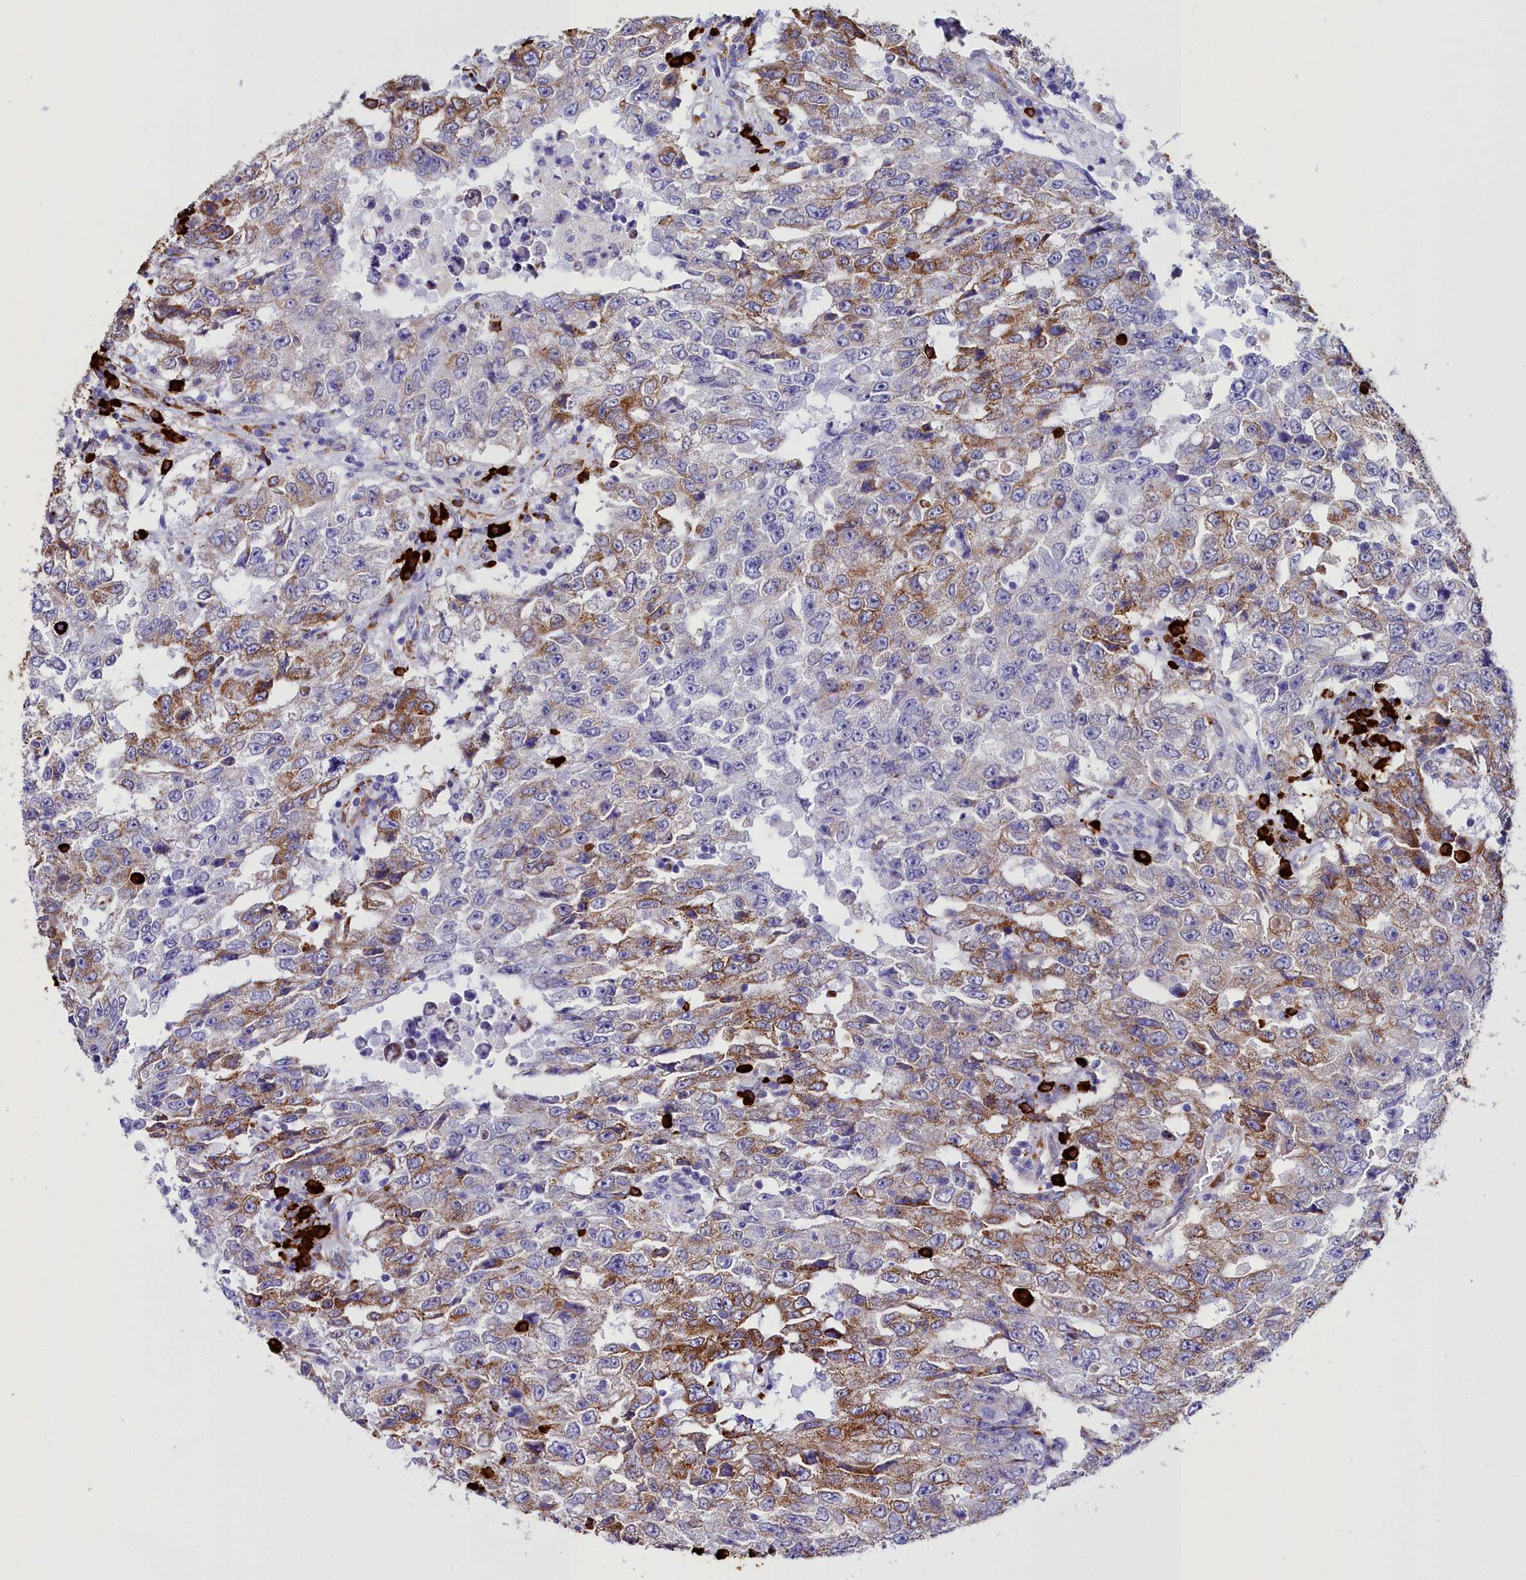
{"staining": {"intensity": "moderate", "quantity": "25%-75%", "location": "cytoplasmic/membranous"}, "tissue": "testis cancer", "cell_type": "Tumor cells", "image_type": "cancer", "snomed": [{"axis": "morphology", "description": "Carcinoma, Embryonal, NOS"}, {"axis": "topography", "description": "Testis"}], "caption": "Immunohistochemistry (IHC) of human testis cancer (embryonal carcinoma) reveals medium levels of moderate cytoplasmic/membranous expression in about 25%-75% of tumor cells.", "gene": "TXNDC5", "patient": {"sex": "male", "age": 26}}